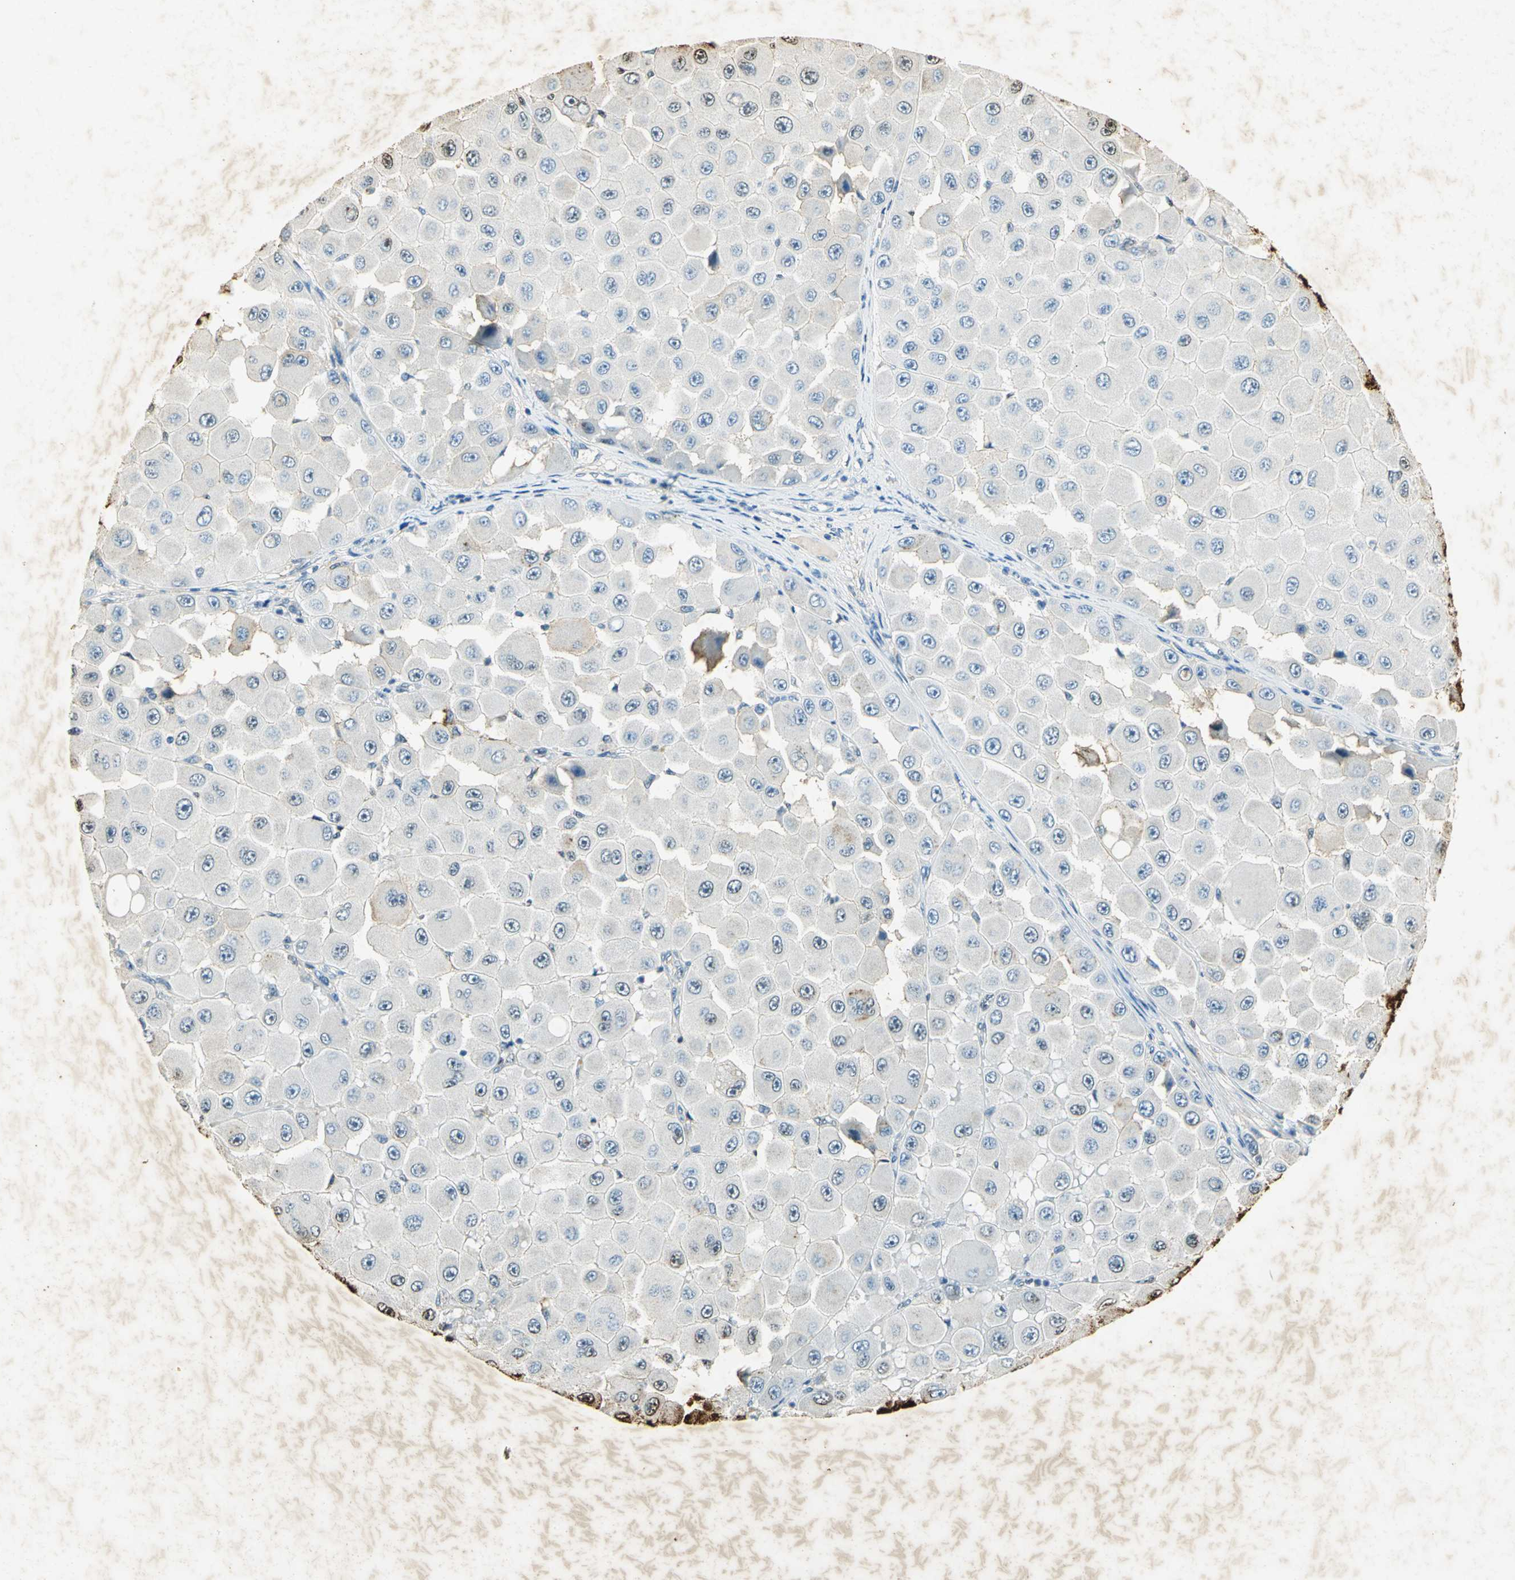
{"staining": {"intensity": "negative", "quantity": "none", "location": "none"}, "tissue": "melanoma", "cell_type": "Tumor cells", "image_type": "cancer", "snomed": [{"axis": "morphology", "description": "Malignant melanoma, NOS"}, {"axis": "topography", "description": "Skin"}], "caption": "DAB immunohistochemical staining of human malignant melanoma reveals no significant staining in tumor cells. The staining was performed using DAB (3,3'-diaminobenzidine) to visualize the protein expression in brown, while the nuclei were stained in blue with hematoxylin (Magnification: 20x).", "gene": "ANXA4", "patient": {"sex": "female", "age": 81}}